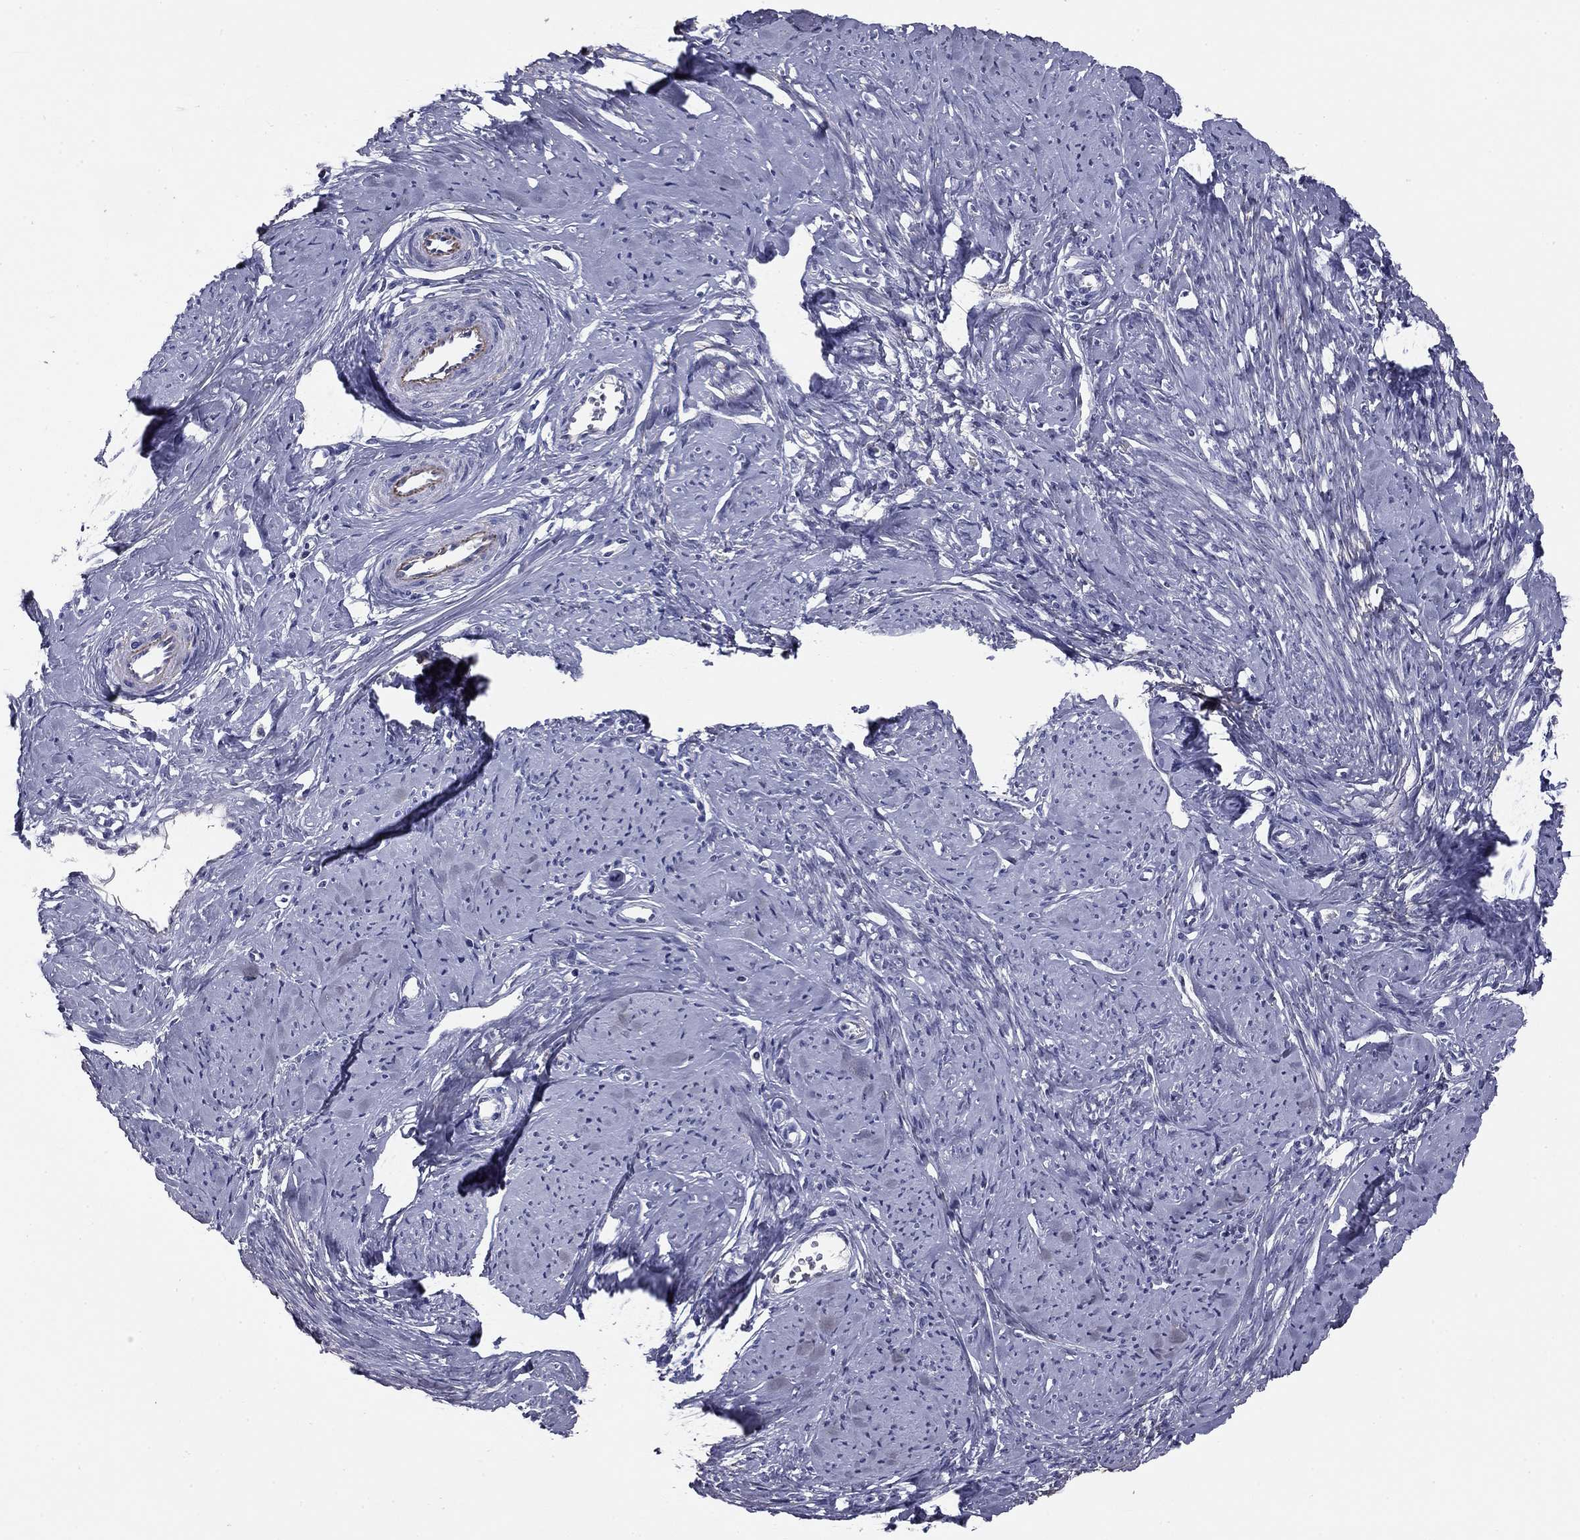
{"staining": {"intensity": "negative", "quantity": "none", "location": "none"}, "tissue": "smooth muscle", "cell_type": "Smooth muscle cells", "image_type": "normal", "snomed": [{"axis": "morphology", "description": "Normal tissue, NOS"}, {"axis": "topography", "description": "Smooth muscle"}], "caption": "IHC histopathology image of normal human smooth muscle stained for a protein (brown), which demonstrates no expression in smooth muscle cells.", "gene": "REXO5", "patient": {"sex": "female", "age": 48}}